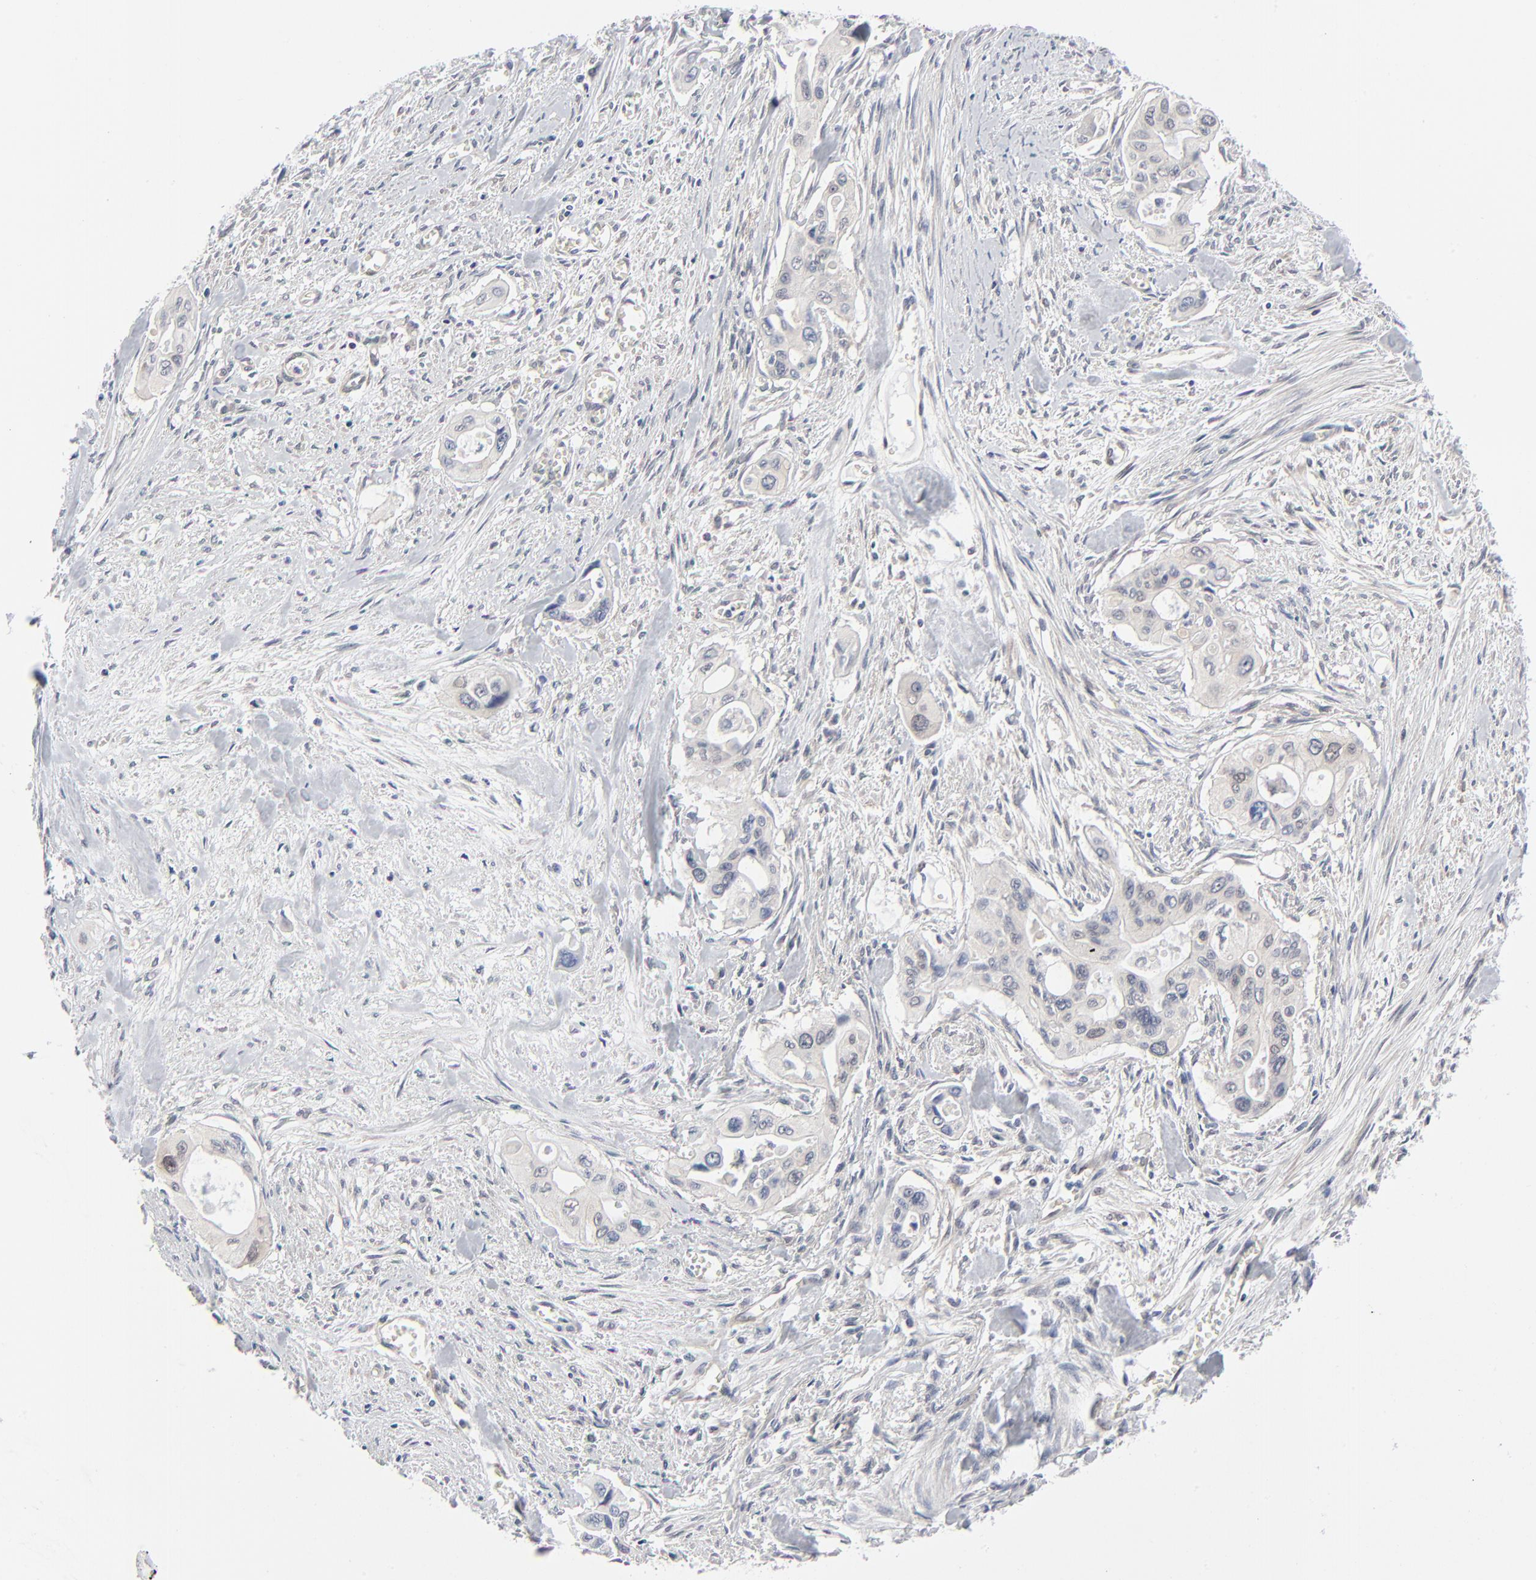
{"staining": {"intensity": "weak", "quantity": "<25%", "location": "cytoplasmic/membranous,nuclear"}, "tissue": "pancreatic cancer", "cell_type": "Tumor cells", "image_type": "cancer", "snomed": [{"axis": "morphology", "description": "Adenocarcinoma, NOS"}, {"axis": "topography", "description": "Pancreas"}], "caption": "An image of pancreatic cancer stained for a protein reveals no brown staining in tumor cells. The staining was performed using DAB to visualize the protein expression in brown, while the nuclei were stained in blue with hematoxylin (Magnification: 20x).", "gene": "RPS6KB1", "patient": {"sex": "male", "age": 77}}